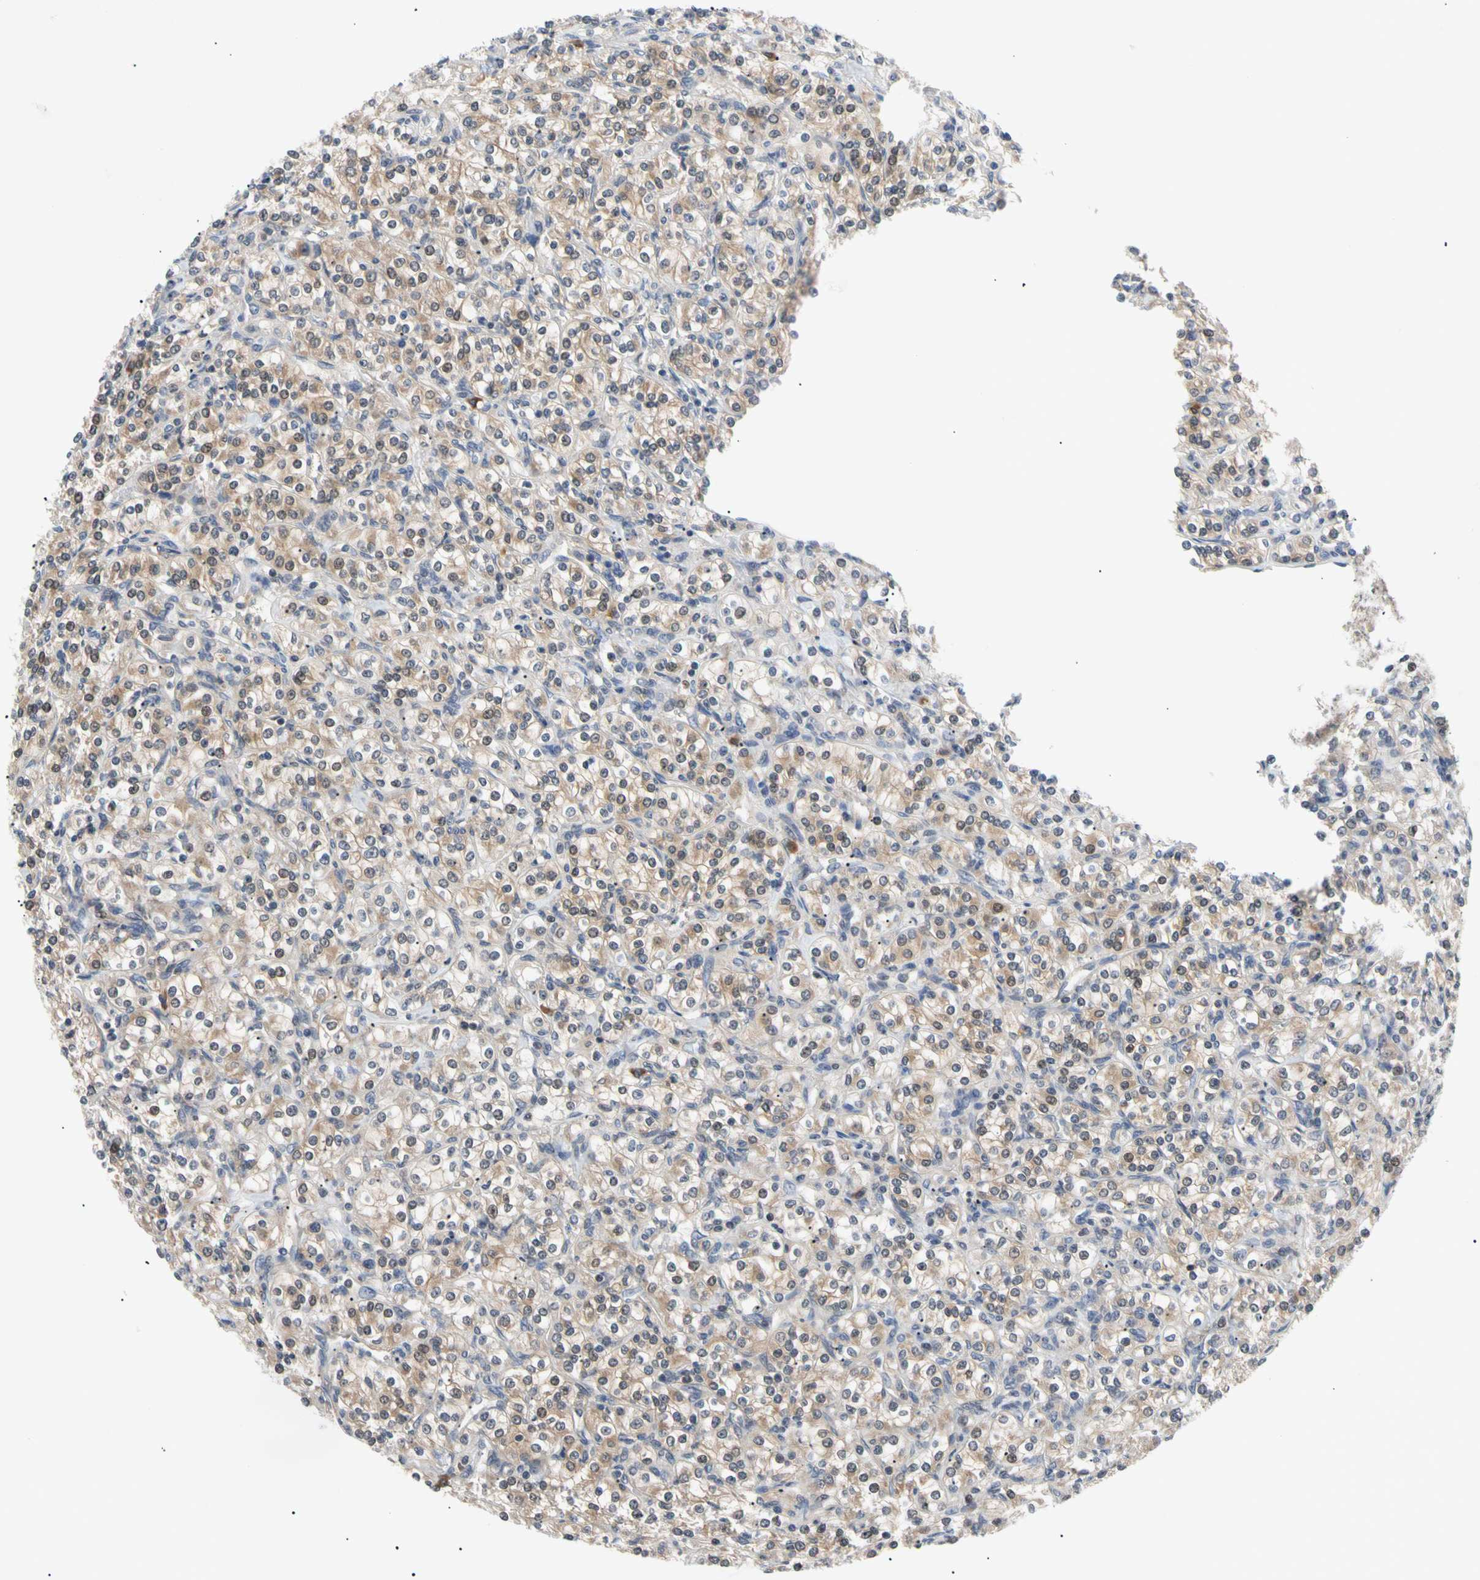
{"staining": {"intensity": "weak", "quantity": "25%-75%", "location": "cytoplasmic/membranous"}, "tissue": "renal cancer", "cell_type": "Tumor cells", "image_type": "cancer", "snomed": [{"axis": "morphology", "description": "Adenocarcinoma, NOS"}, {"axis": "topography", "description": "Kidney"}], "caption": "Protein staining of renal adenocarcinoma tissue shows weak cytoplasmic/membranous expression in approximately 25%-75% of tumor cells. Immunohistochemistry stains the protein in brown and the nuclei are stained blue.", "gene": "SEC23B", "patient": {"sex": "male", "age": 77}}